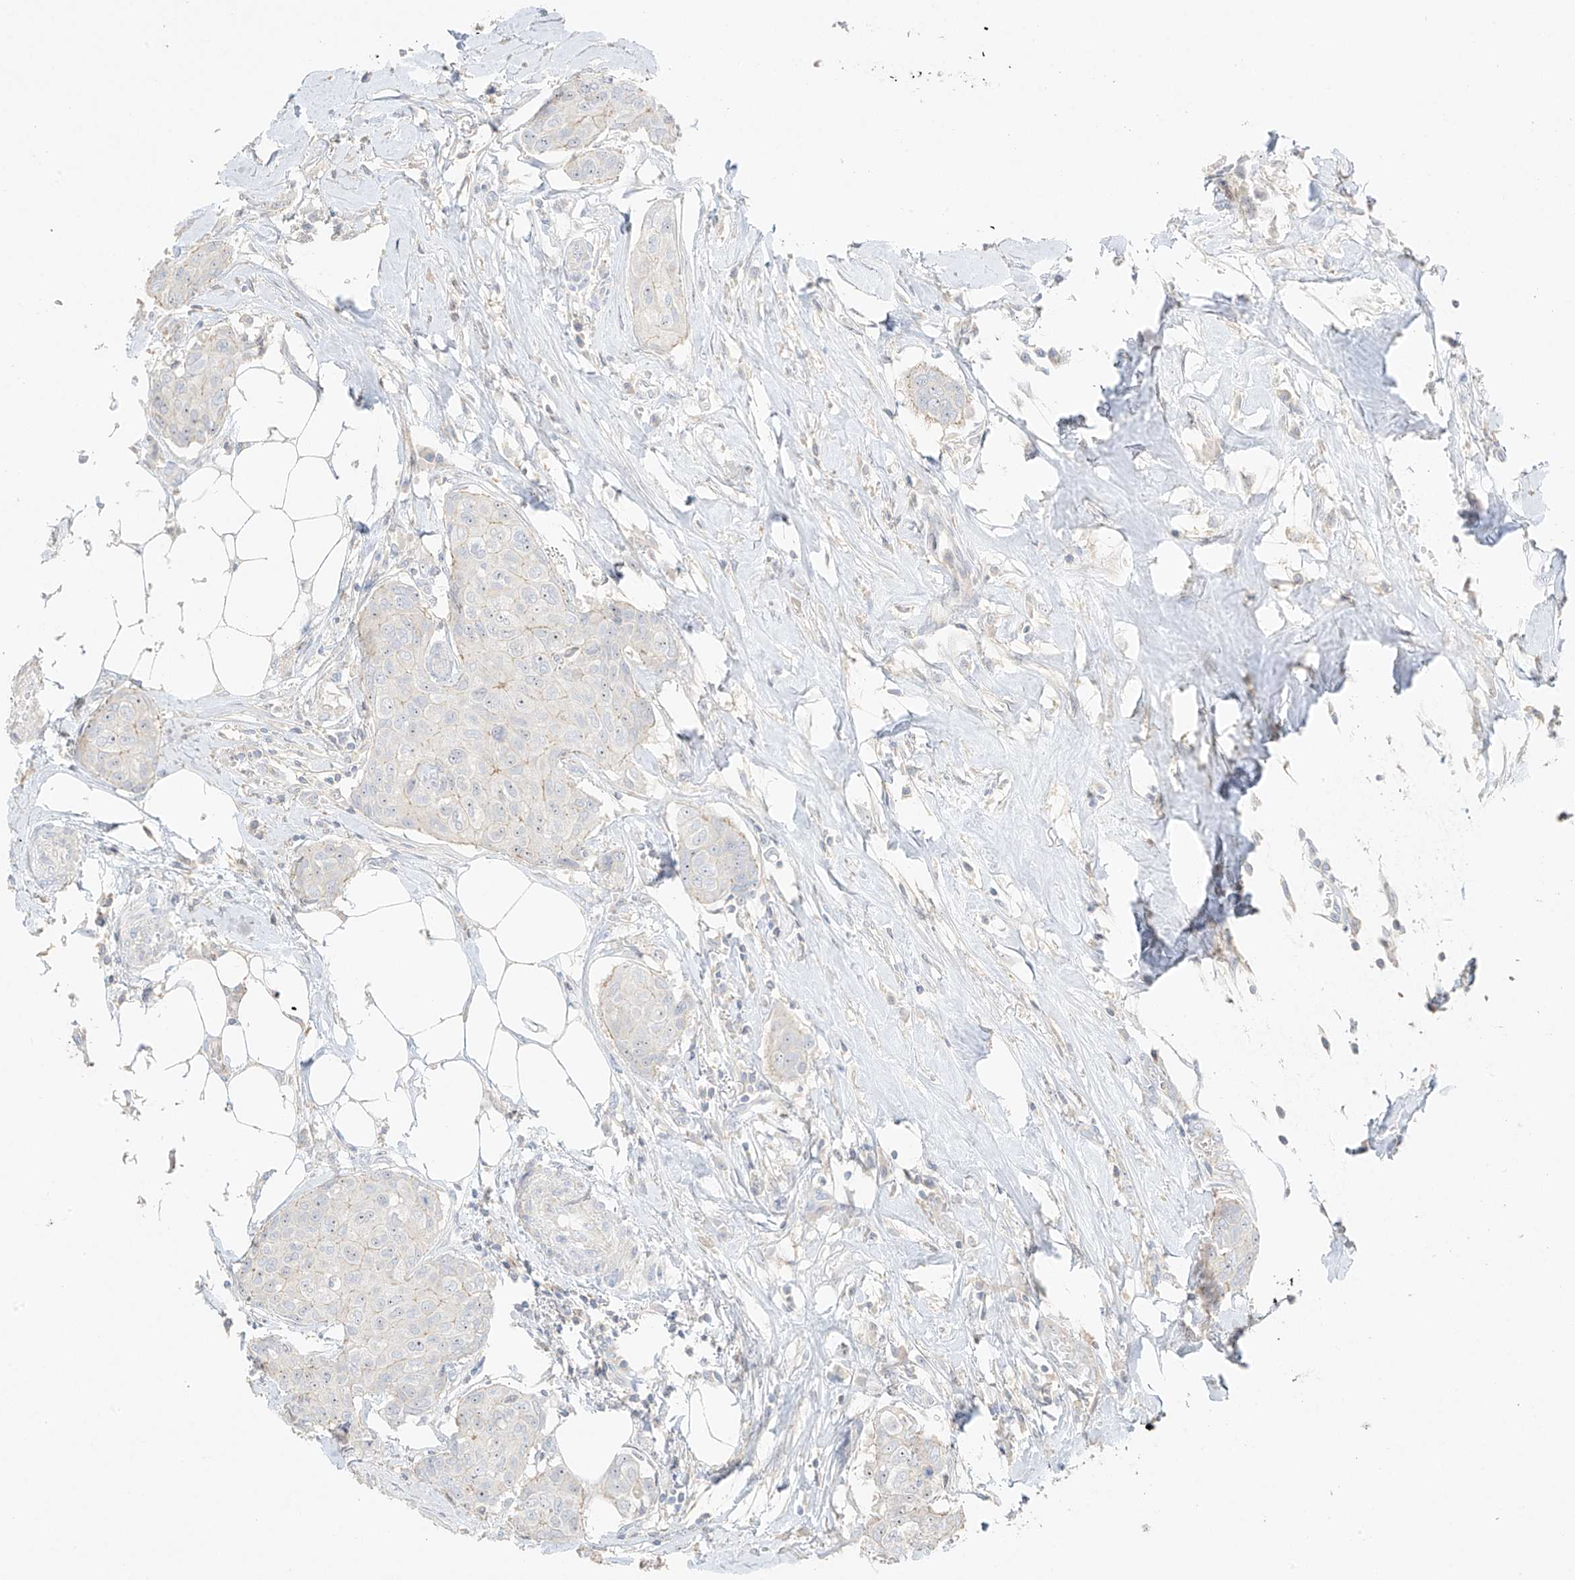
{"staining": {"intensity": "negative", "quantity": "none", "location": "none"}, "tissue": "breast cancer", "cell_type": "Tumor cells", "image_type": "cancer", "snomed": [{"axis": "morphology", "description": "Duct carcinoma"}, {"axis": "topography", "description": "Breast"}], "caption": "Breast cancer (intraductal carcinoma) was stained to show a protein in brown. There is no significant positivity in tumor cells. Brightfield microscopy of immunohistochemistry (IHC) stained with DAB (brown) and hematoxylin (blue), captured at high magnification.", "gene": "ZBTB41", "patient": {"sex": "female", "age": 80}}